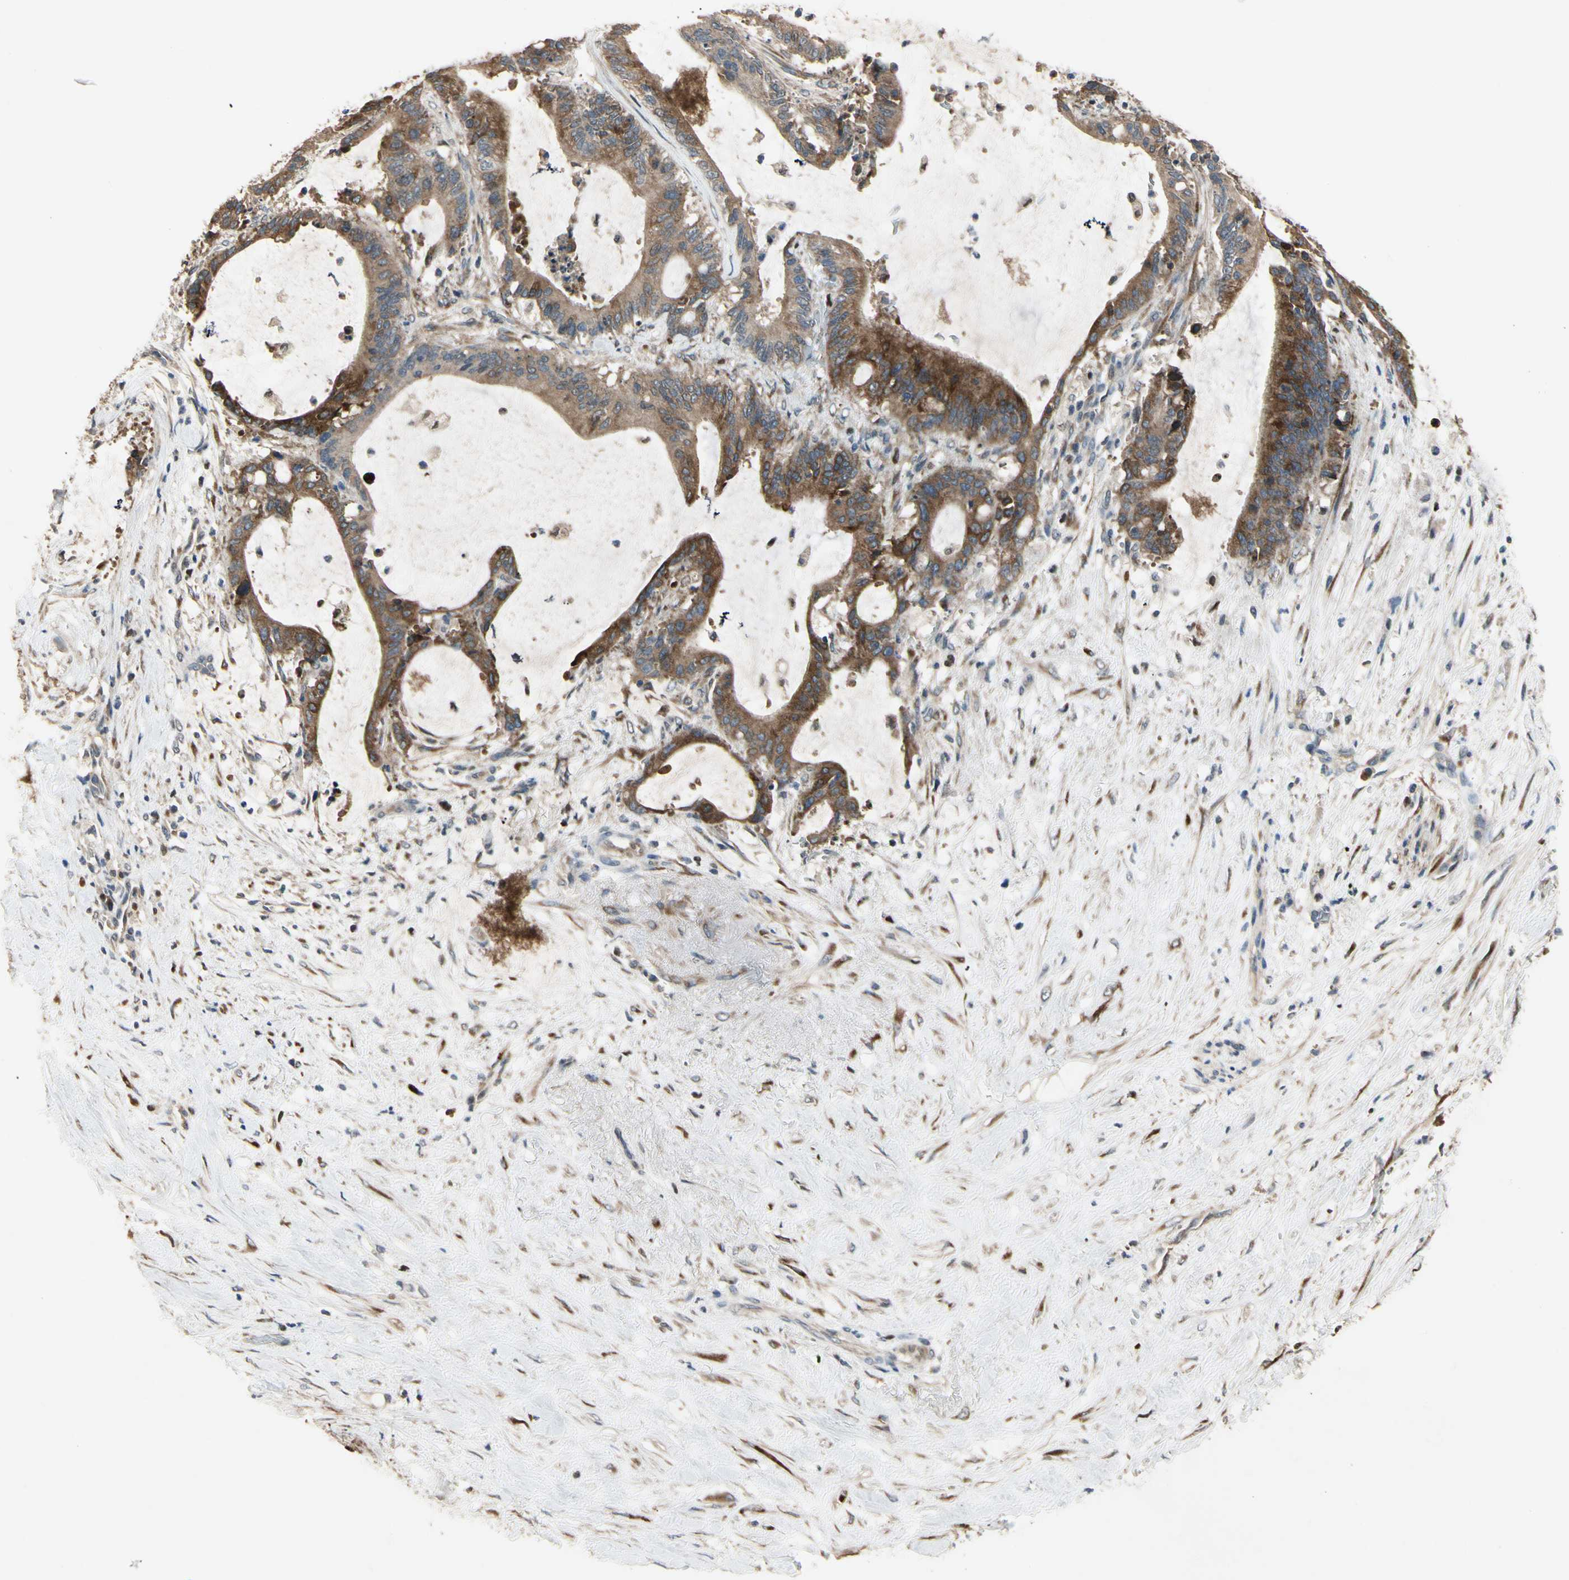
{"staining": {"intensity": "strong", "quantity": ">75%", "location": "cytoplasmic/membranous"}, "tissue": "liver cancer", "cell_type": "Tumor cells", "image_type": "cancer", "snomed": [{"axis": "morphology", "description": "Cholangiocarcinoma"}, {"axis": "topography", "description": "Liver"}], "caption": "Cholangiocarcinoma (liver) tissue displays strong cytoplasmic/membranous staining in about >75% of tumor cells", "gene": "CGREF1", "patient": {"sex": "female", "age": 73}}